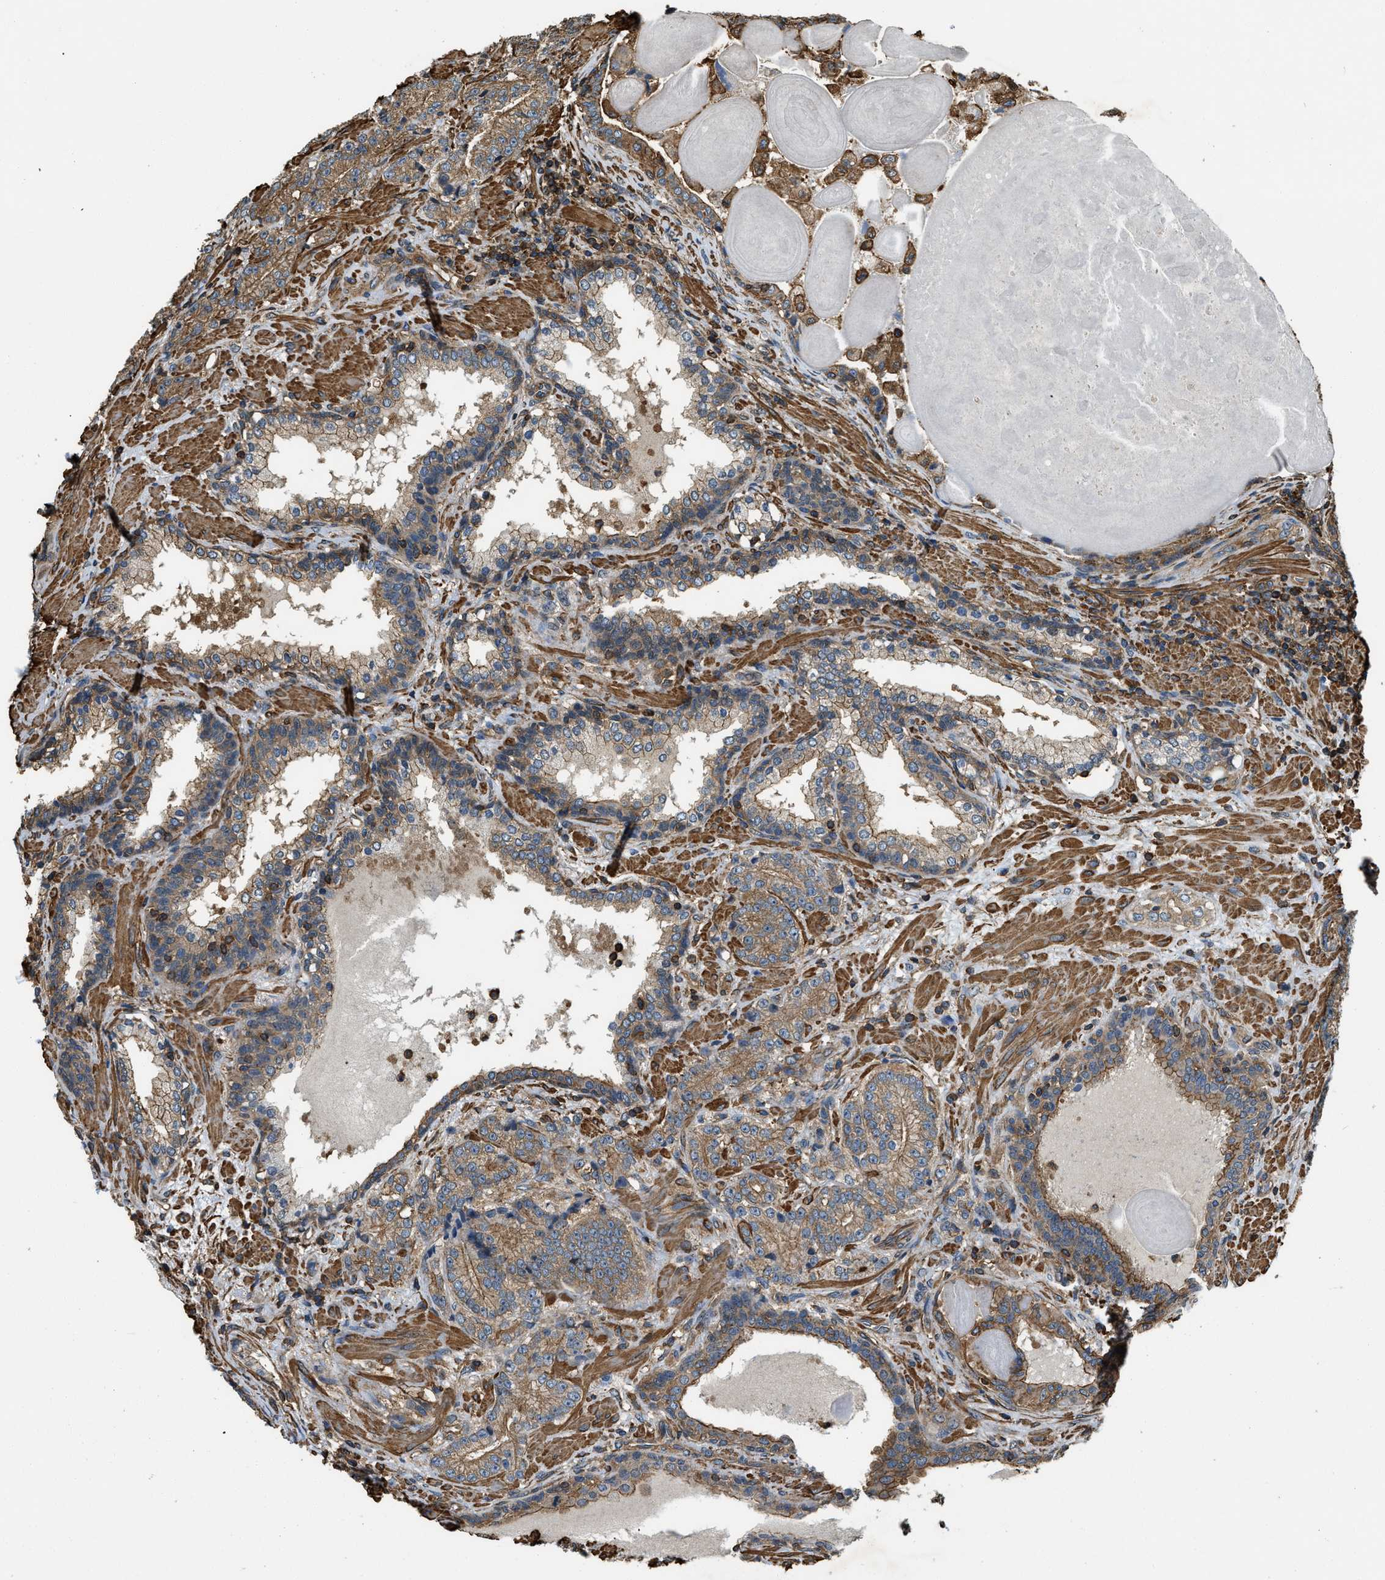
{"staining": {"intensity": "moderate", "quantity": ">75%", "location": "cytoplasmic/membranous"}, "tissue": "prostate cancer", "cell_type": "Tumor cells", "image_type": "cancer", "snomed": [{"axis": "morphology", "description": "Adenocarcinoma, High grade"}, {"axis": "topography", "description": "Prostate"}], "caption": "IHC of prostate cancer exhibits medium levels of moderate cytoplasmic/membranous expression in about >75% of tumor cells. (IHC, brightfield microscopy, high magnification).", "gene": "YARS1", "patient": {"sex": "male", "age": 61}}